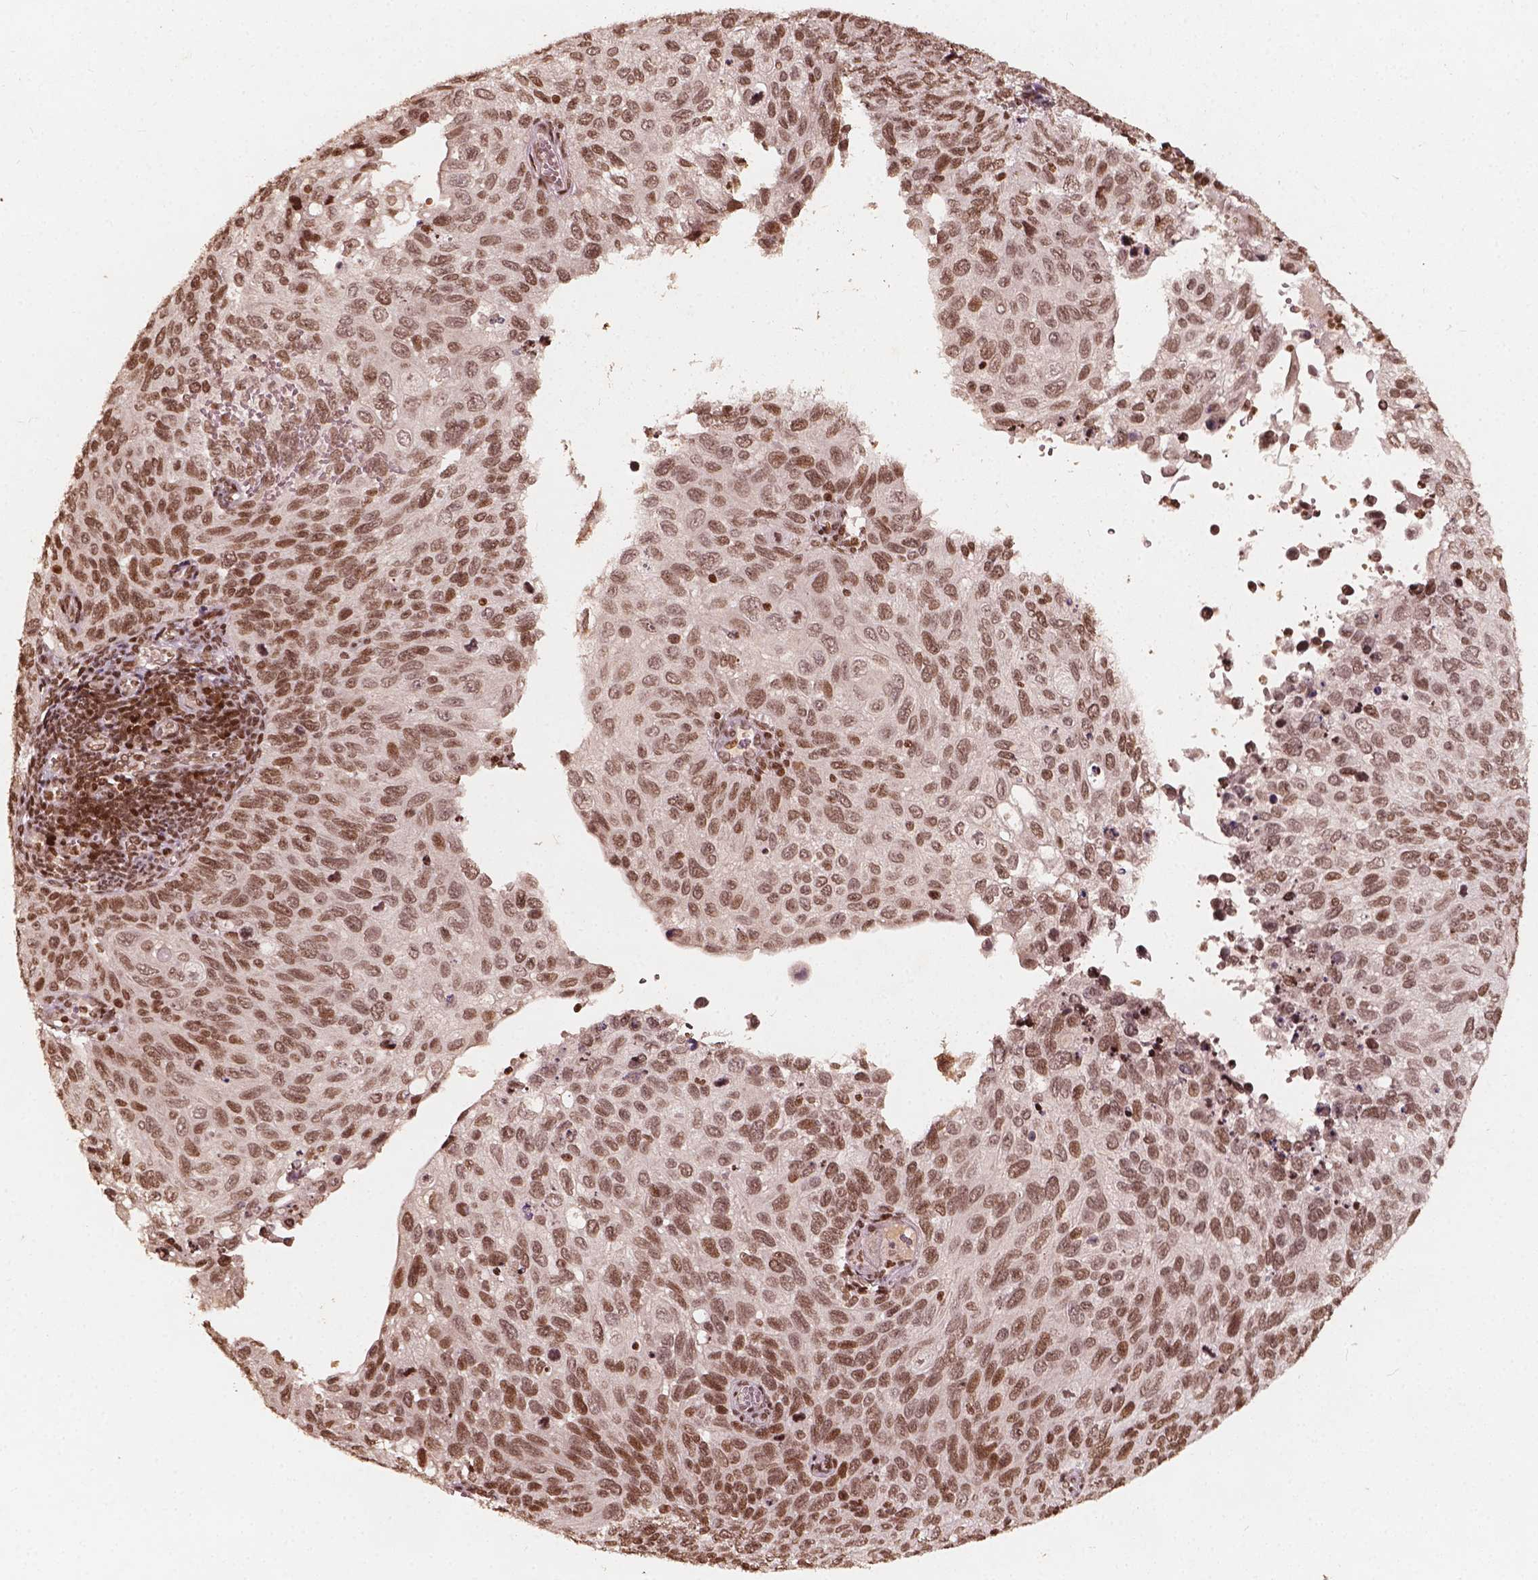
{"staining": {"intensity": "moderate", "quantity": ">75%", "location": "nuclear"}, "tissue": "cervical cancer", "cell_type": "Tumor cells", "image_type": "cancer", "snomed": [{"axis": "morphology", "description": "Squamous cell carcinoma, NOS"}, {"axis": "topography", "description": "Cervix"}], "caption": "Immunohistochemical staining of human cervical cancer (squamous cell carcinoma) reveals moderate nuclear protein expression in approximately >75% of tumor cells.", "gene": "H3C14", "patient": {"sex": "female", "age": 70}}